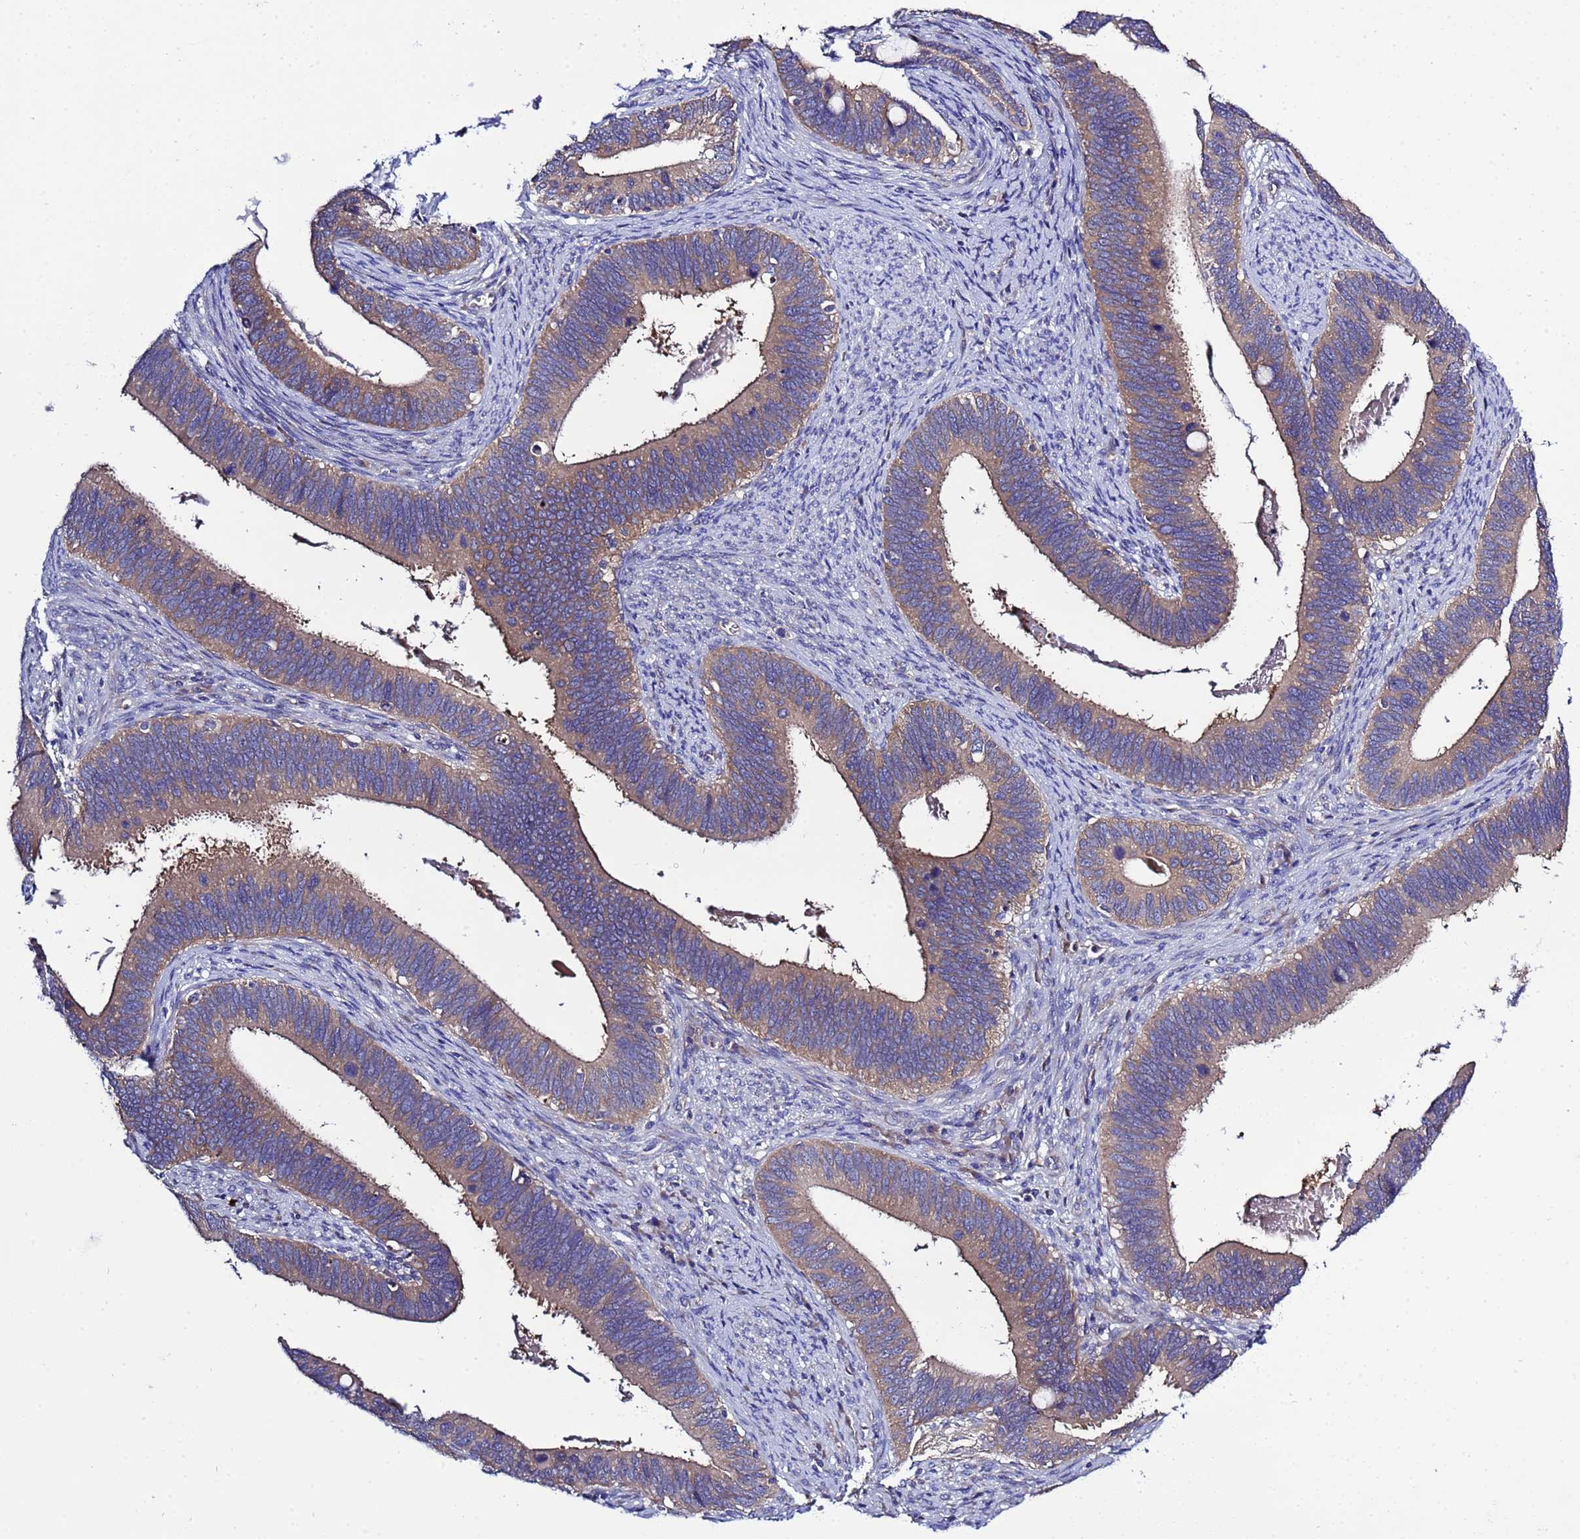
{"staining": {"intensity": "weak", "quantity": ">75%", "location": "cytoplasmic/membranous"}, "tissue": "cervical cancer", "cell_type": "Tumor cells", "image_type": "cancer", "snomed": [{"axis": "morphology", "description": "Adenocarcinoma, NOS"}, {"axis": "topography", "description": "Cervix"}], "caption": "DAB (3,3'-diaminobenzidine) immunohistochemical staining of adenocarcinoma (cervical) reveals weak cytoplasmic/membranous protein positivity in about >75% of tumor cells.", "gene": "RC3H2", "patient": {"sex": "female", "age": 42}}